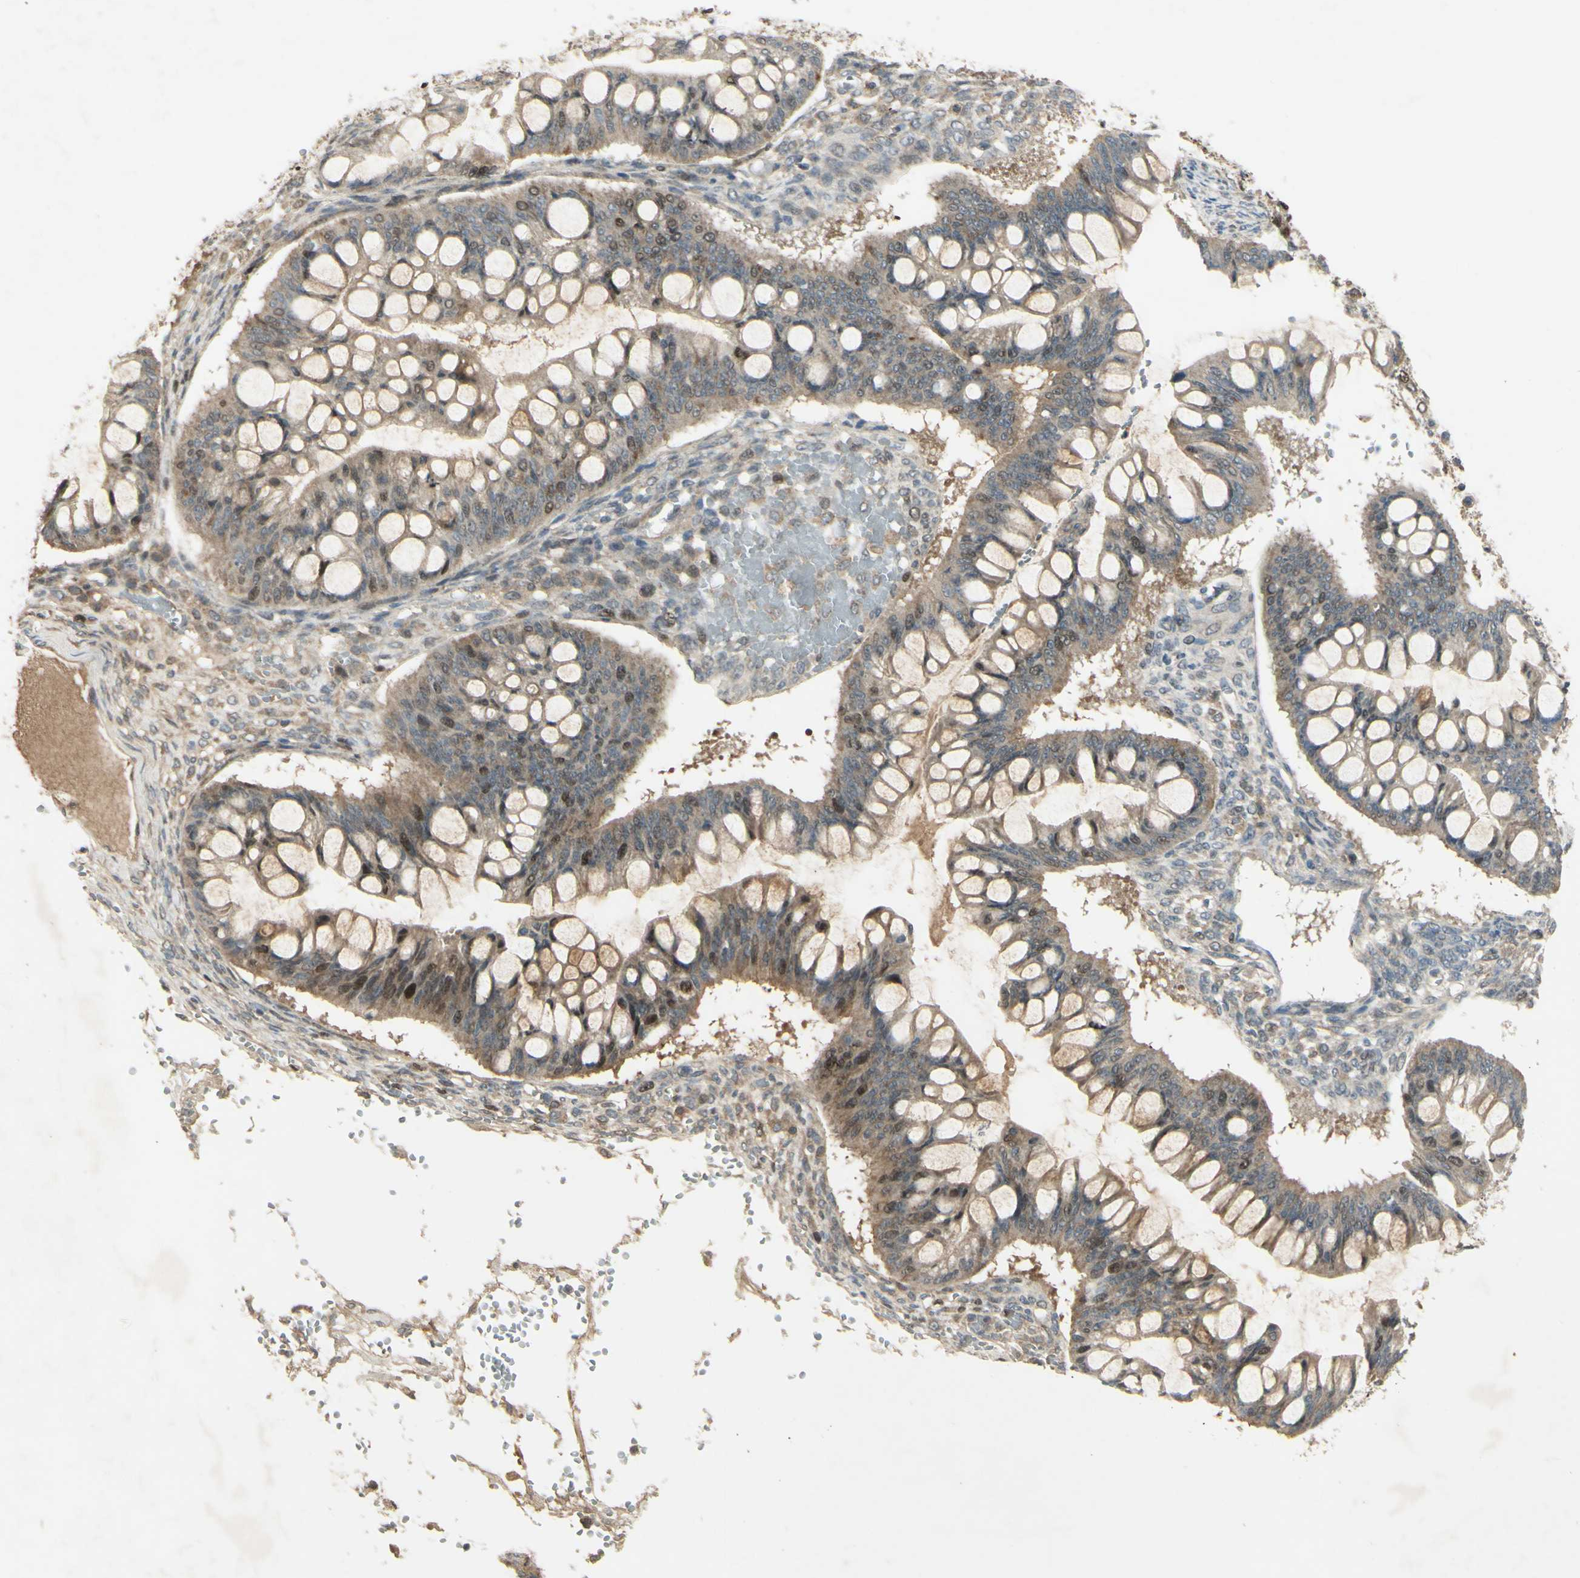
{"staining": {"intensity": "moderate", "quantity": "<25%", "location": "nuclear"}, "tissue": "ovarian cancer", "cell_type": "Tumor cells", "image_type": "cancer", "snomed": [{"axis": "morphology", "description": "Cystadenocarcinoma, mucinous, NOS"}, {"axis": "topography", "description": "Ovary"}], "caption": "Moderate nuclear staining is seen in approximately <25% of tumor cells in mucinous cystadenocarcinoma (ovarian).", "gene": "RAD18", "patient": {"sex": "female", "age": 73}}